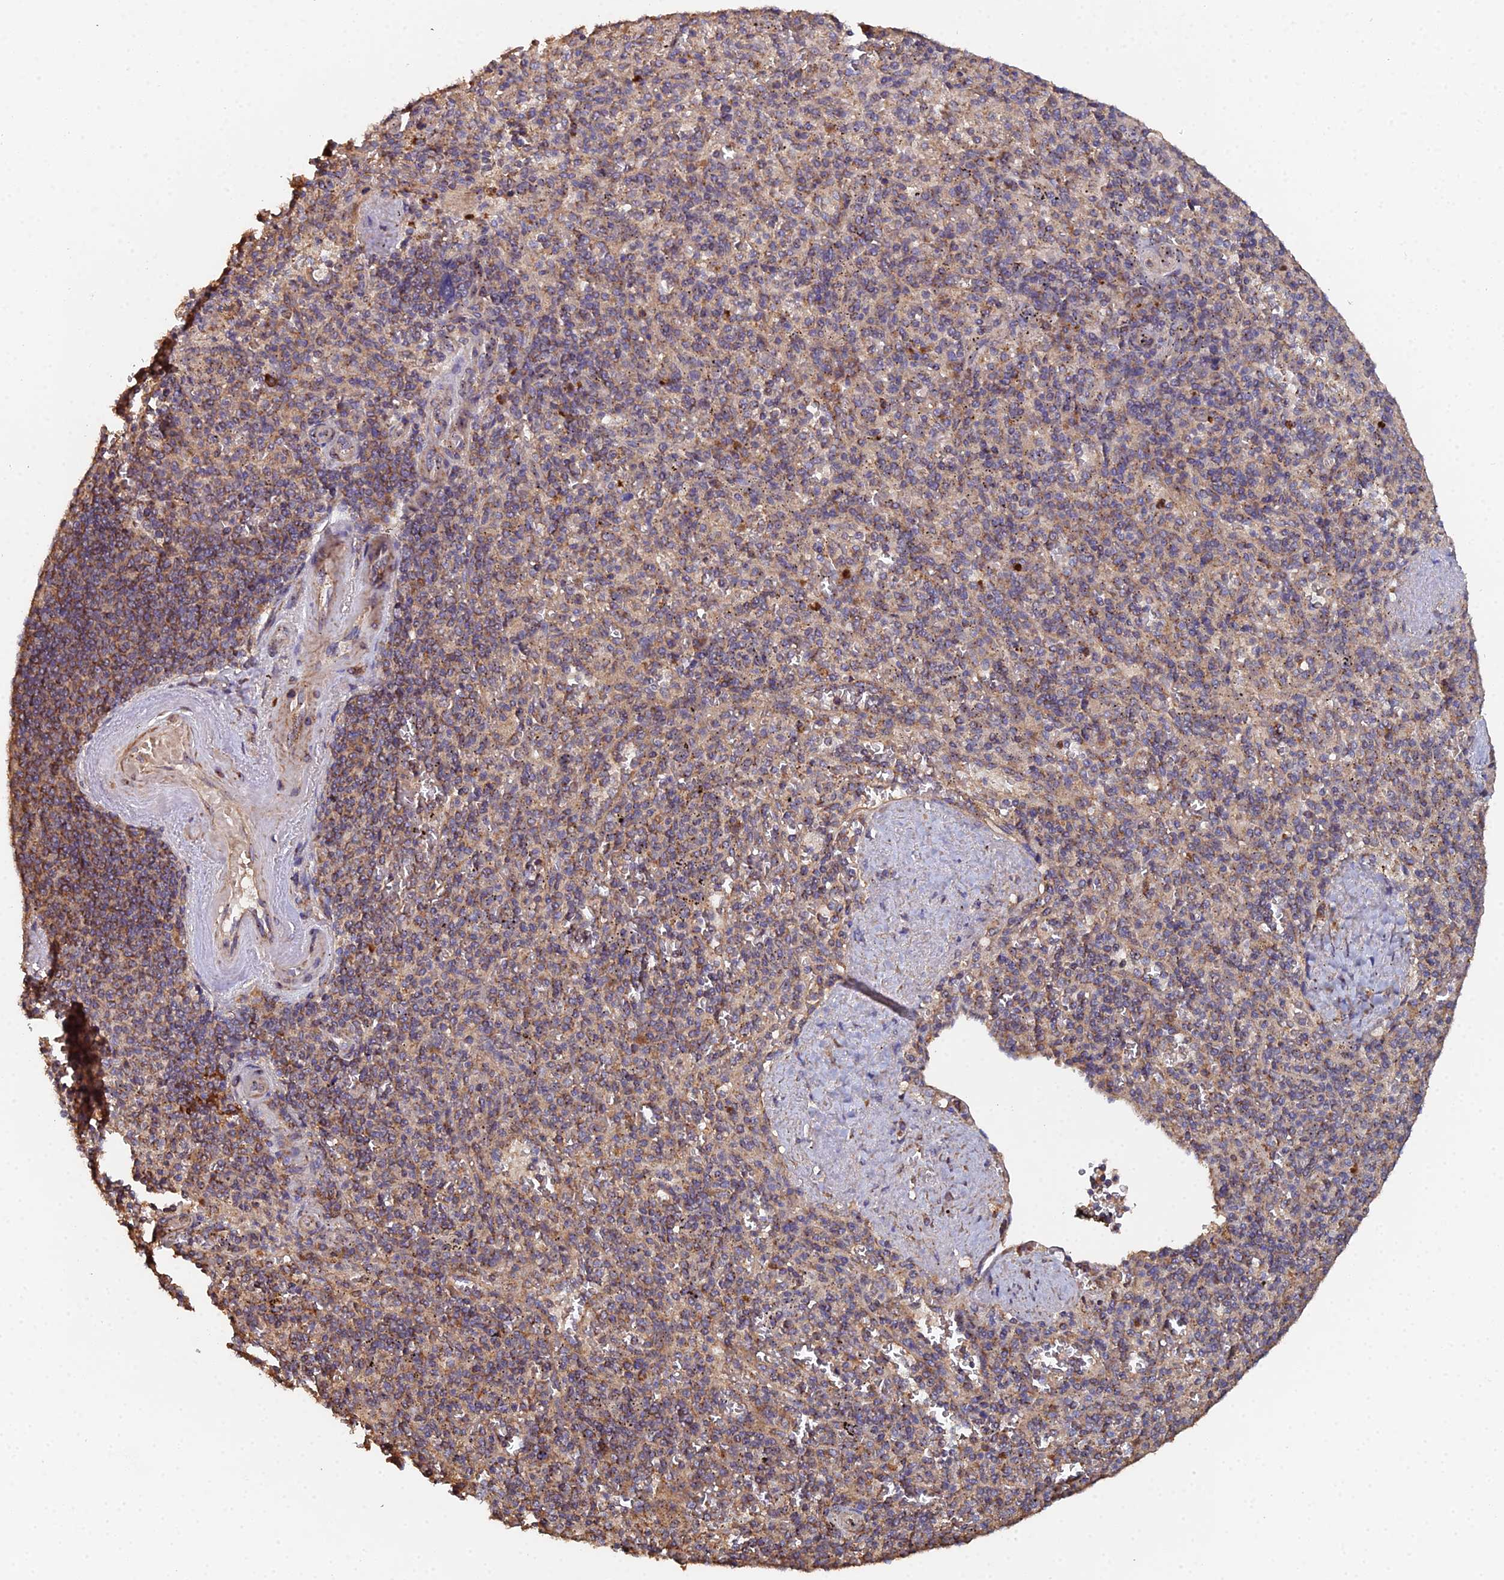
{"staining": {"intensity": "moderate", "quantity": ">75%", "location": "cytoplasmic/membranous"}, "tissue": "spleen", "cell_type": "Cells in red pulp", "image_type": "normal", "snomed": [{"axis": "morphology", "description": "Normal tissue, NOS"}, {"axis": "topography", "description": "Spleen"}], "caption": "DAB (3,3'-diaminobenzidine) immunohistochemical staining of normal spleen shows moderate cytoplasmic/membranous protein positivity in about >75% of cells in red pulp. (brown staining indicates protein expression, while blue staining denotes nuclei).", "gene": "SPANXN4", "patient": {"sex": "male", "age": 82}}